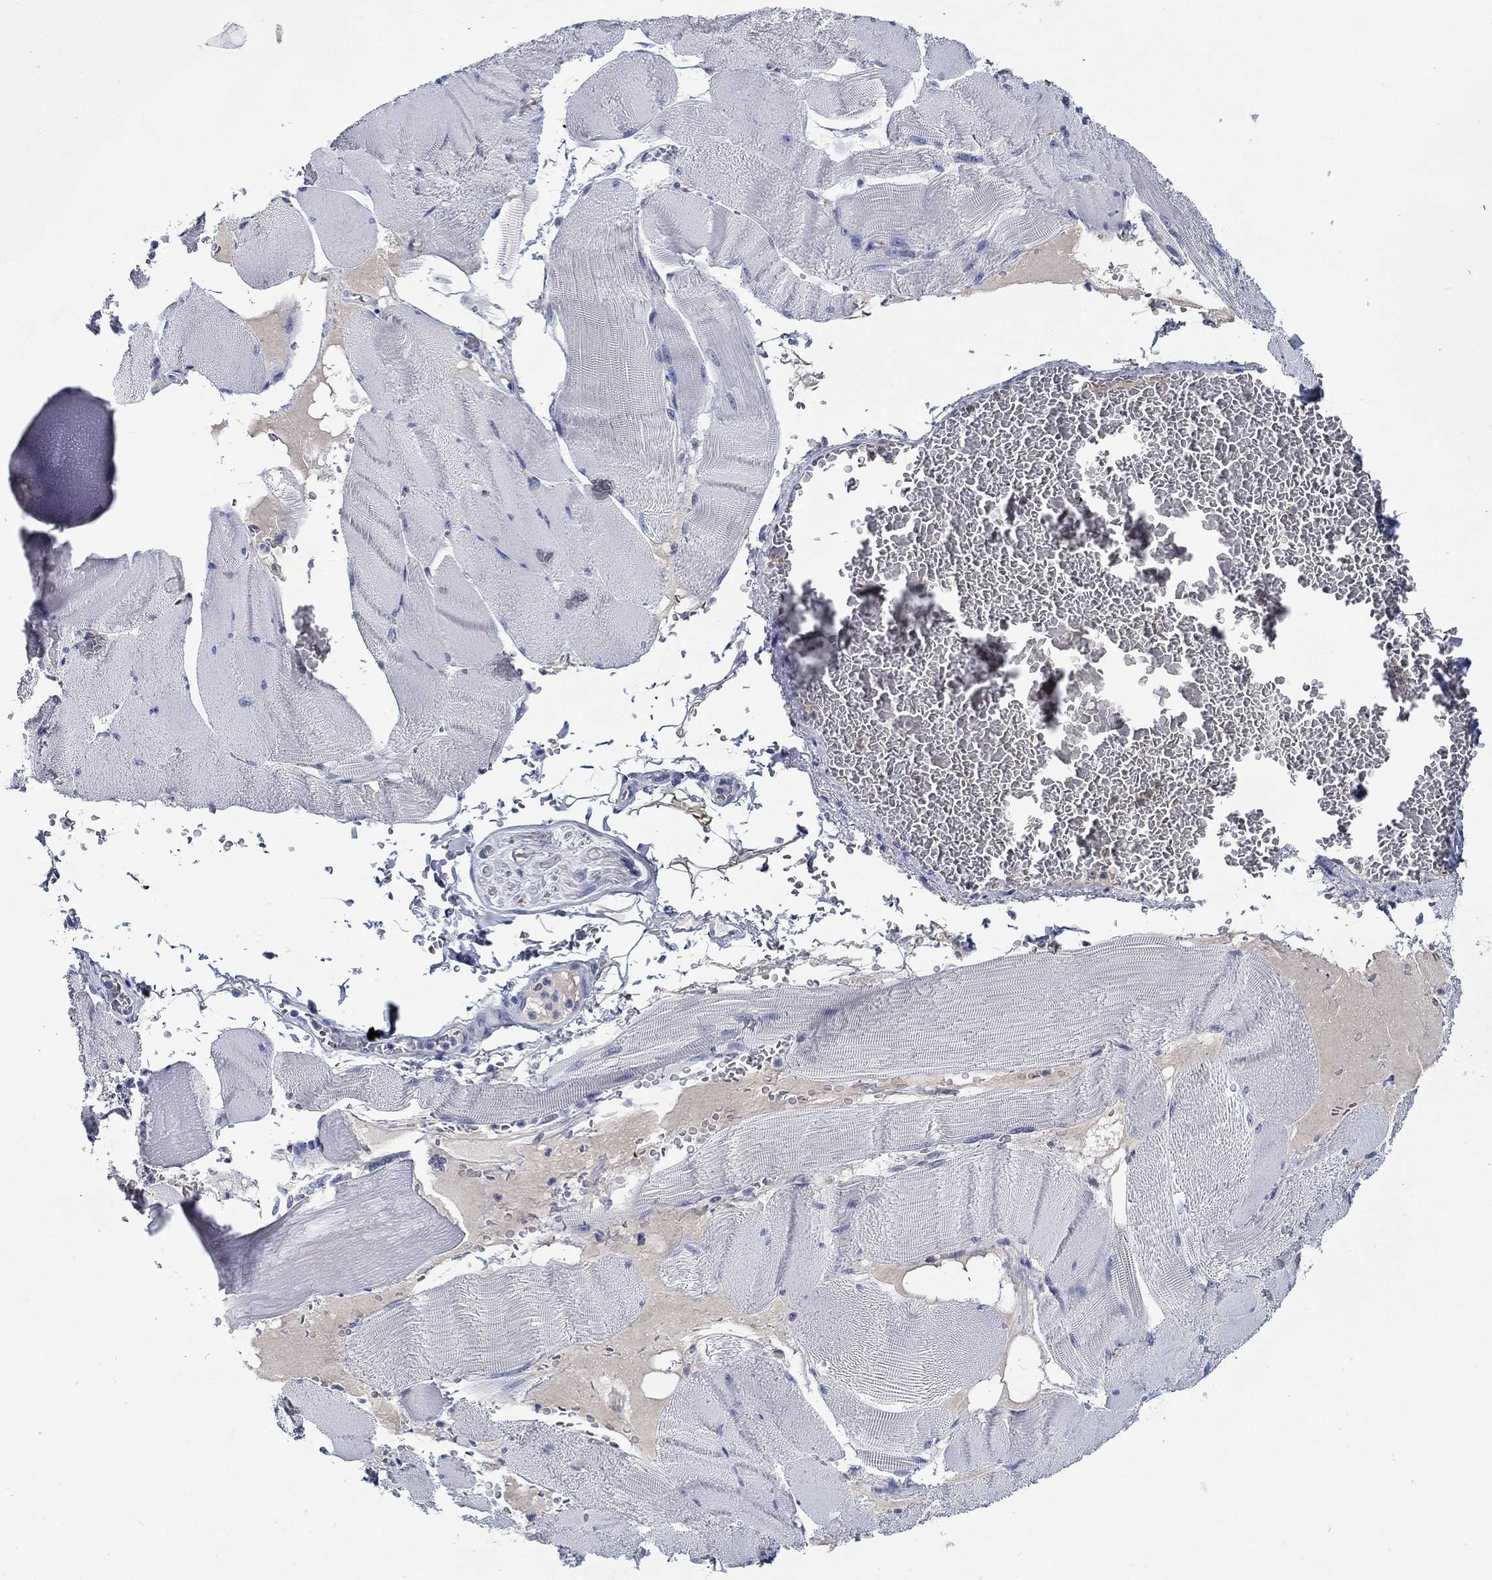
{"staining": {"intensity": "negative", "quantity": "none", "location": "none"}, "tissue": "skeletal muscle", "cell_type": "Myocytes", "image_type": "normal", "snomed": [{"axis": "morphology", "description": "Normal tissue, NOS"}, {"axis": "topography", "description": "Skeletal muscle"}], "caption": "The photomicrograph reveals no significant positivity in myocytes of skeletal muscle. (DAB immunohistochemistry with hematoxylin counter stain).", "gene": "MC2R", "patient": {"sex": "male", "age": 56}}